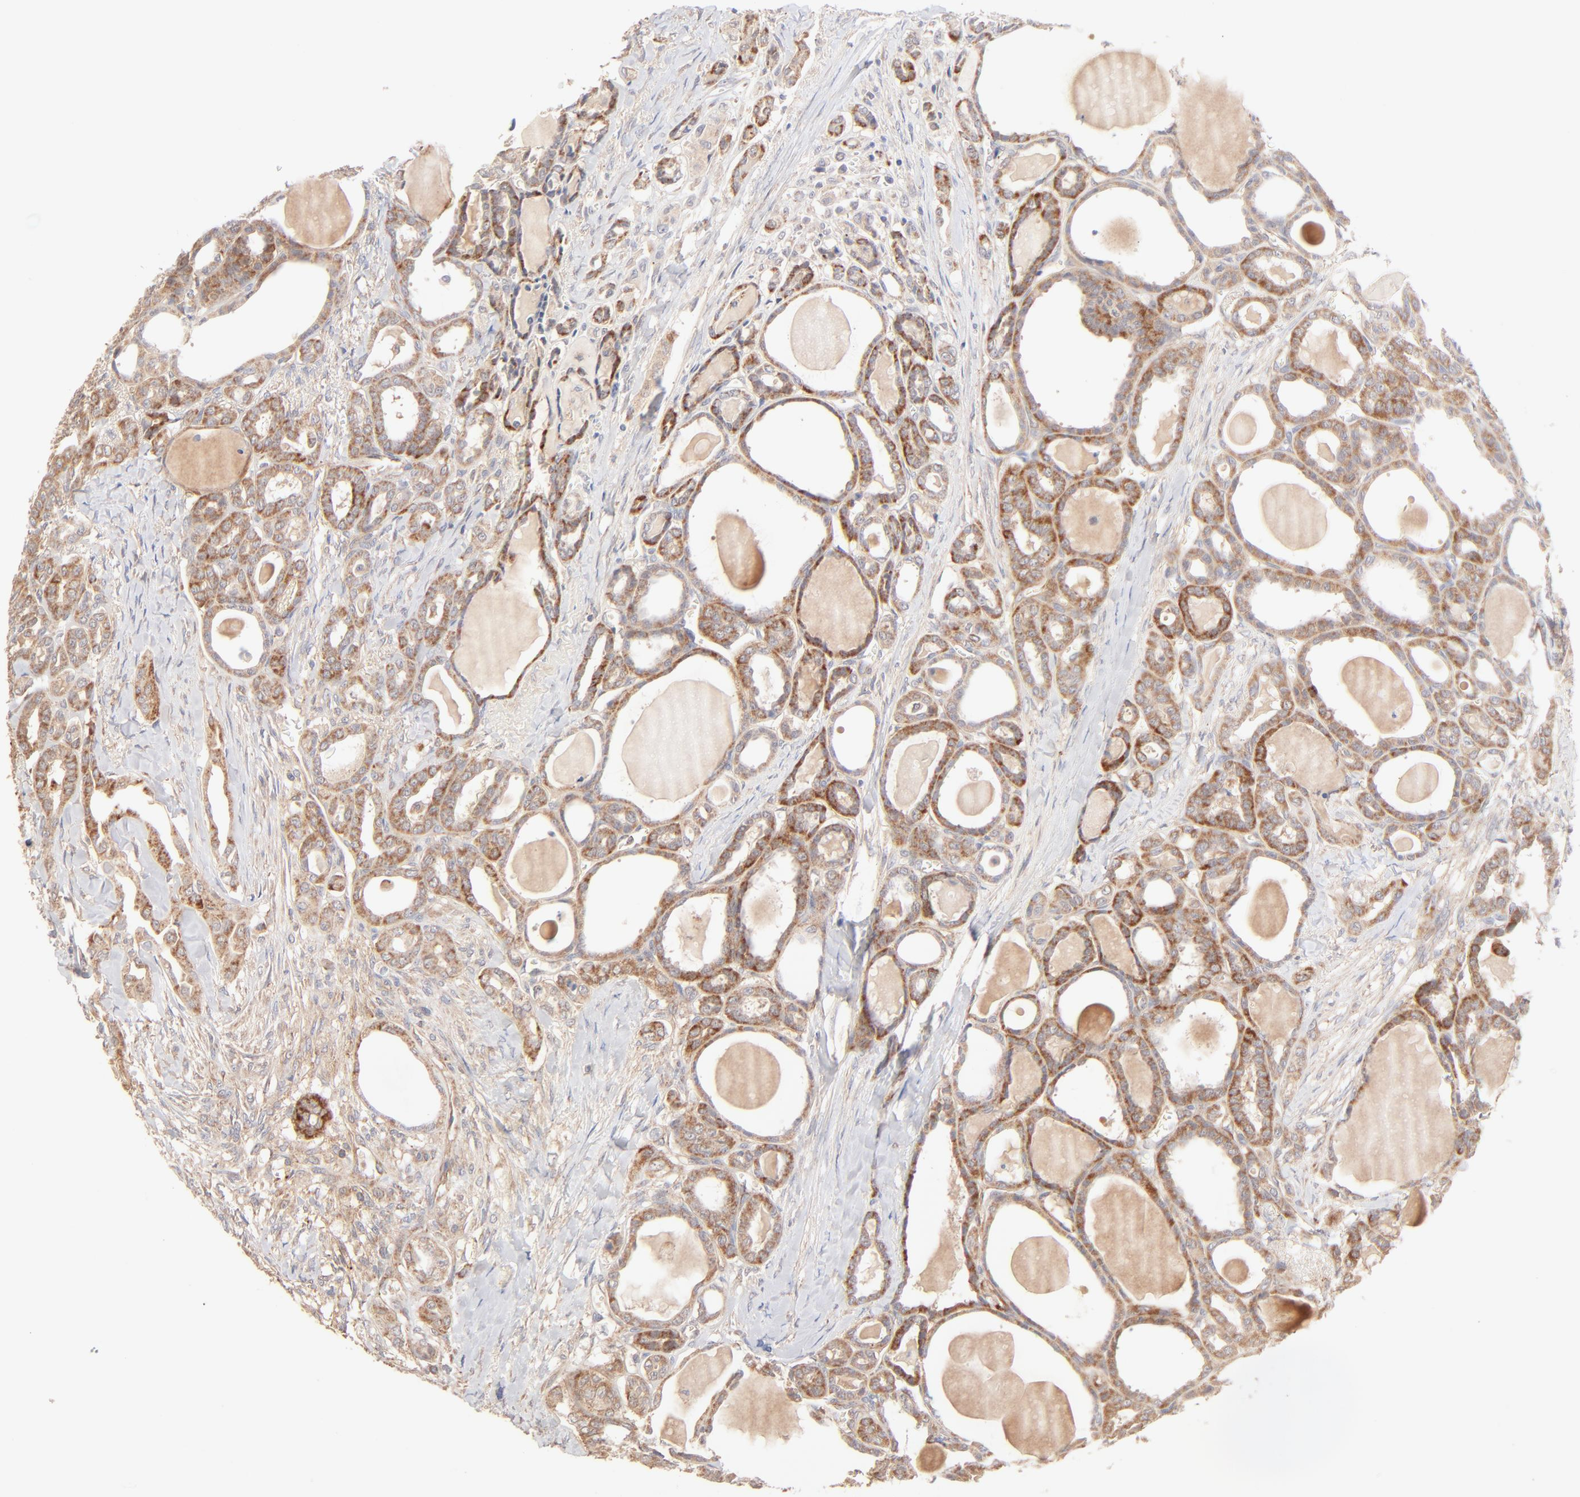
{"staining": {"intensity": "moderate", "quantity": ">75%", "location": "cytoplasmic/membranous"}, "tissue": "thyroid cancer", "cell_type": "Tumor cells", "image_type": "cancer", "snomed": [{"axis": "morphology", "description": "Carcinoma, NOS"}, {"axis": "topography", "description": "Thyroid gland"}], "caption": "Protein expression analysis of human thyroid carcinoma reveals moderate cytoplasmic/membranous expression in about >75% of tumor cells.", "gene": "CSPG4", "patient": {"sex": "female", "age": 91}}